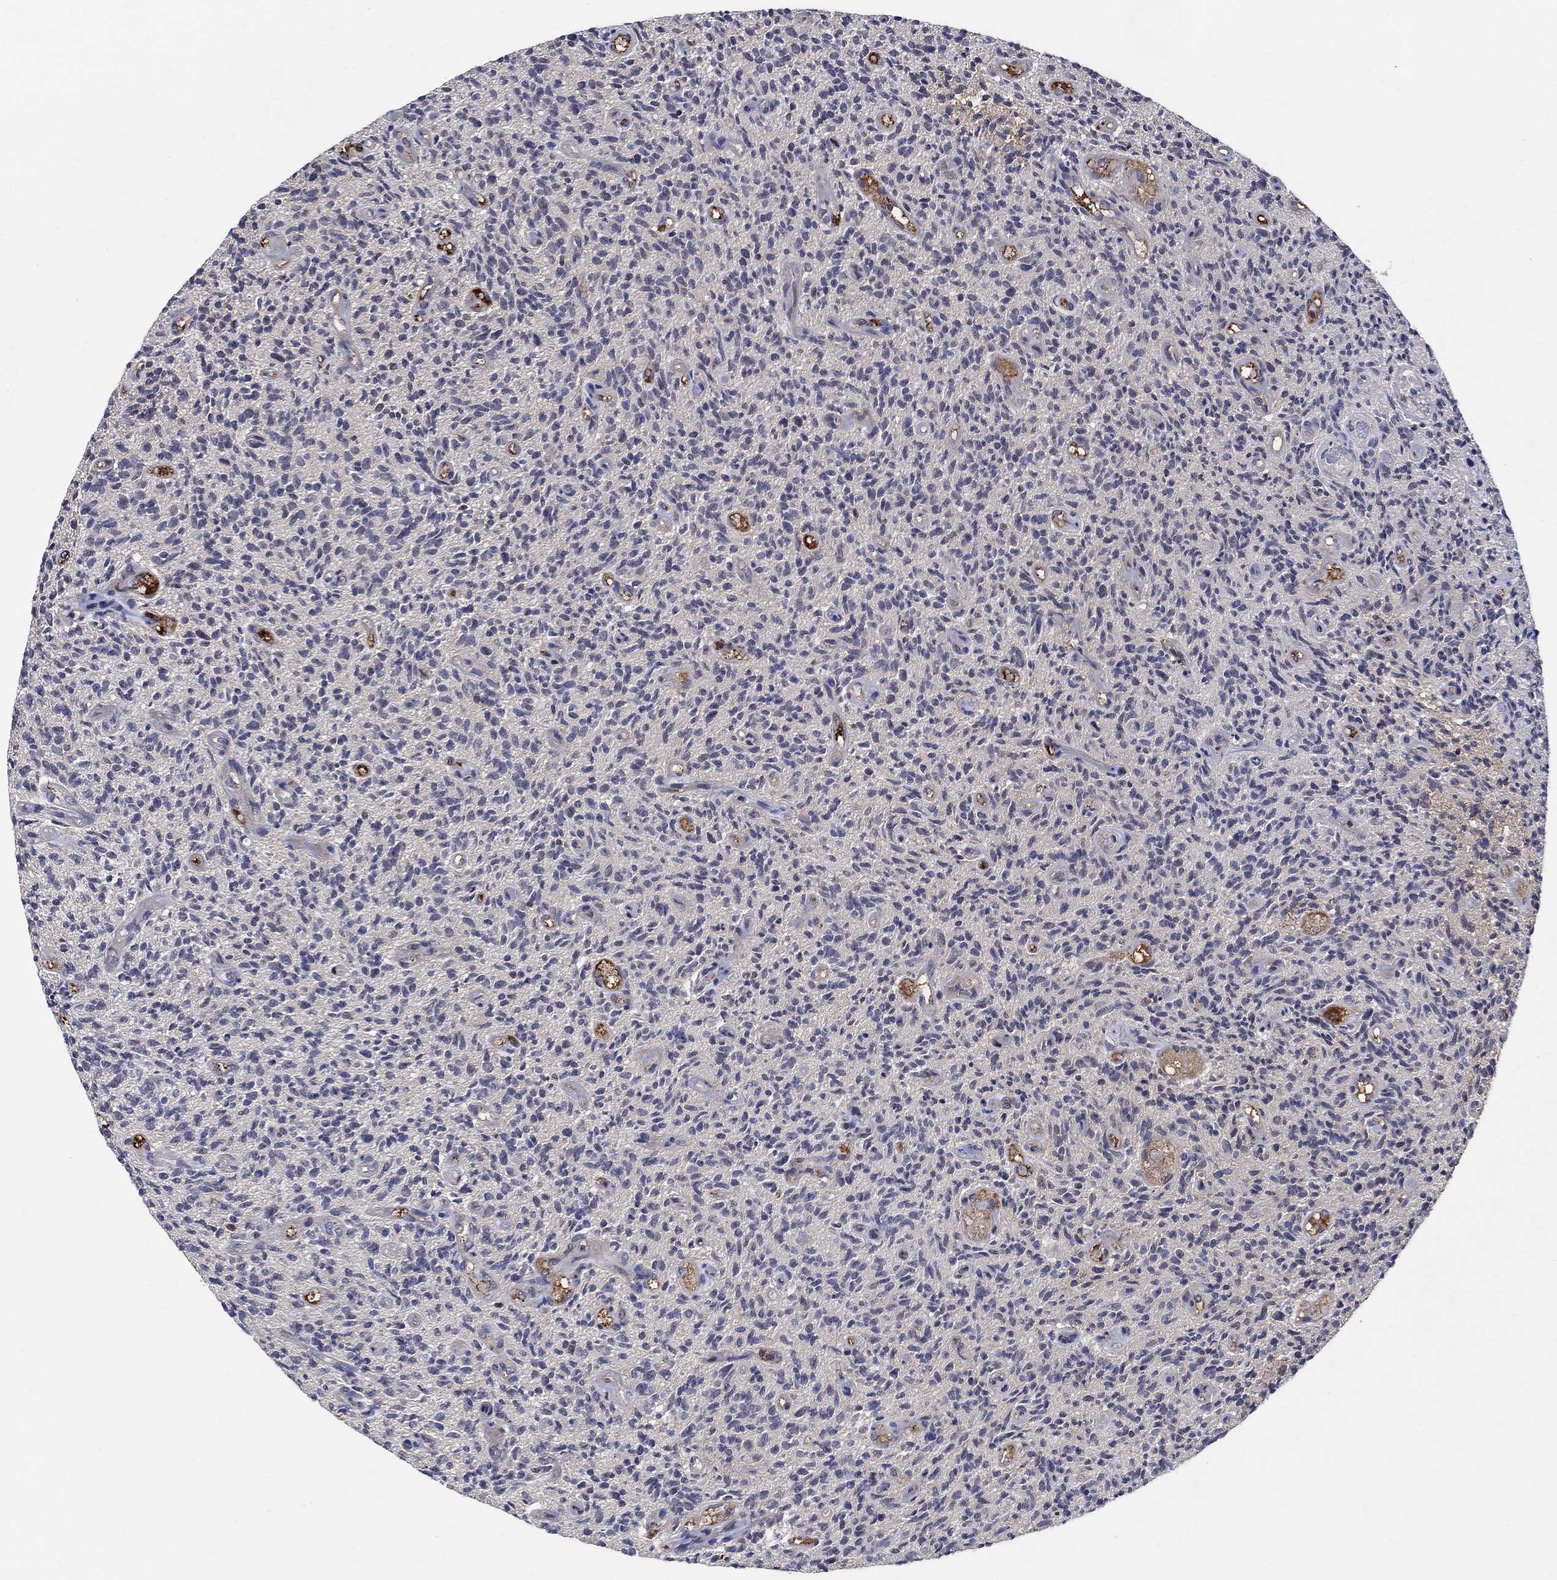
{"staining": {"intensity": "negative", "quantity": "none", "location": "none"}, "tissue": "glioma", "cell_type": "Tumor cells", "image_type": "cancer", "snomed": [{"axis": "morphology", "description": "Glioma, malignant, High grade"}, {"axis": "topography", "description": "Brain"}], "caption": "A micrograph of human malignant glioma (high-grade) is negative for staining in tumor cells. Nuclei are stained in blue.", "gene": "AGFG2", "patient": {"sex": "male", "age": 64}}